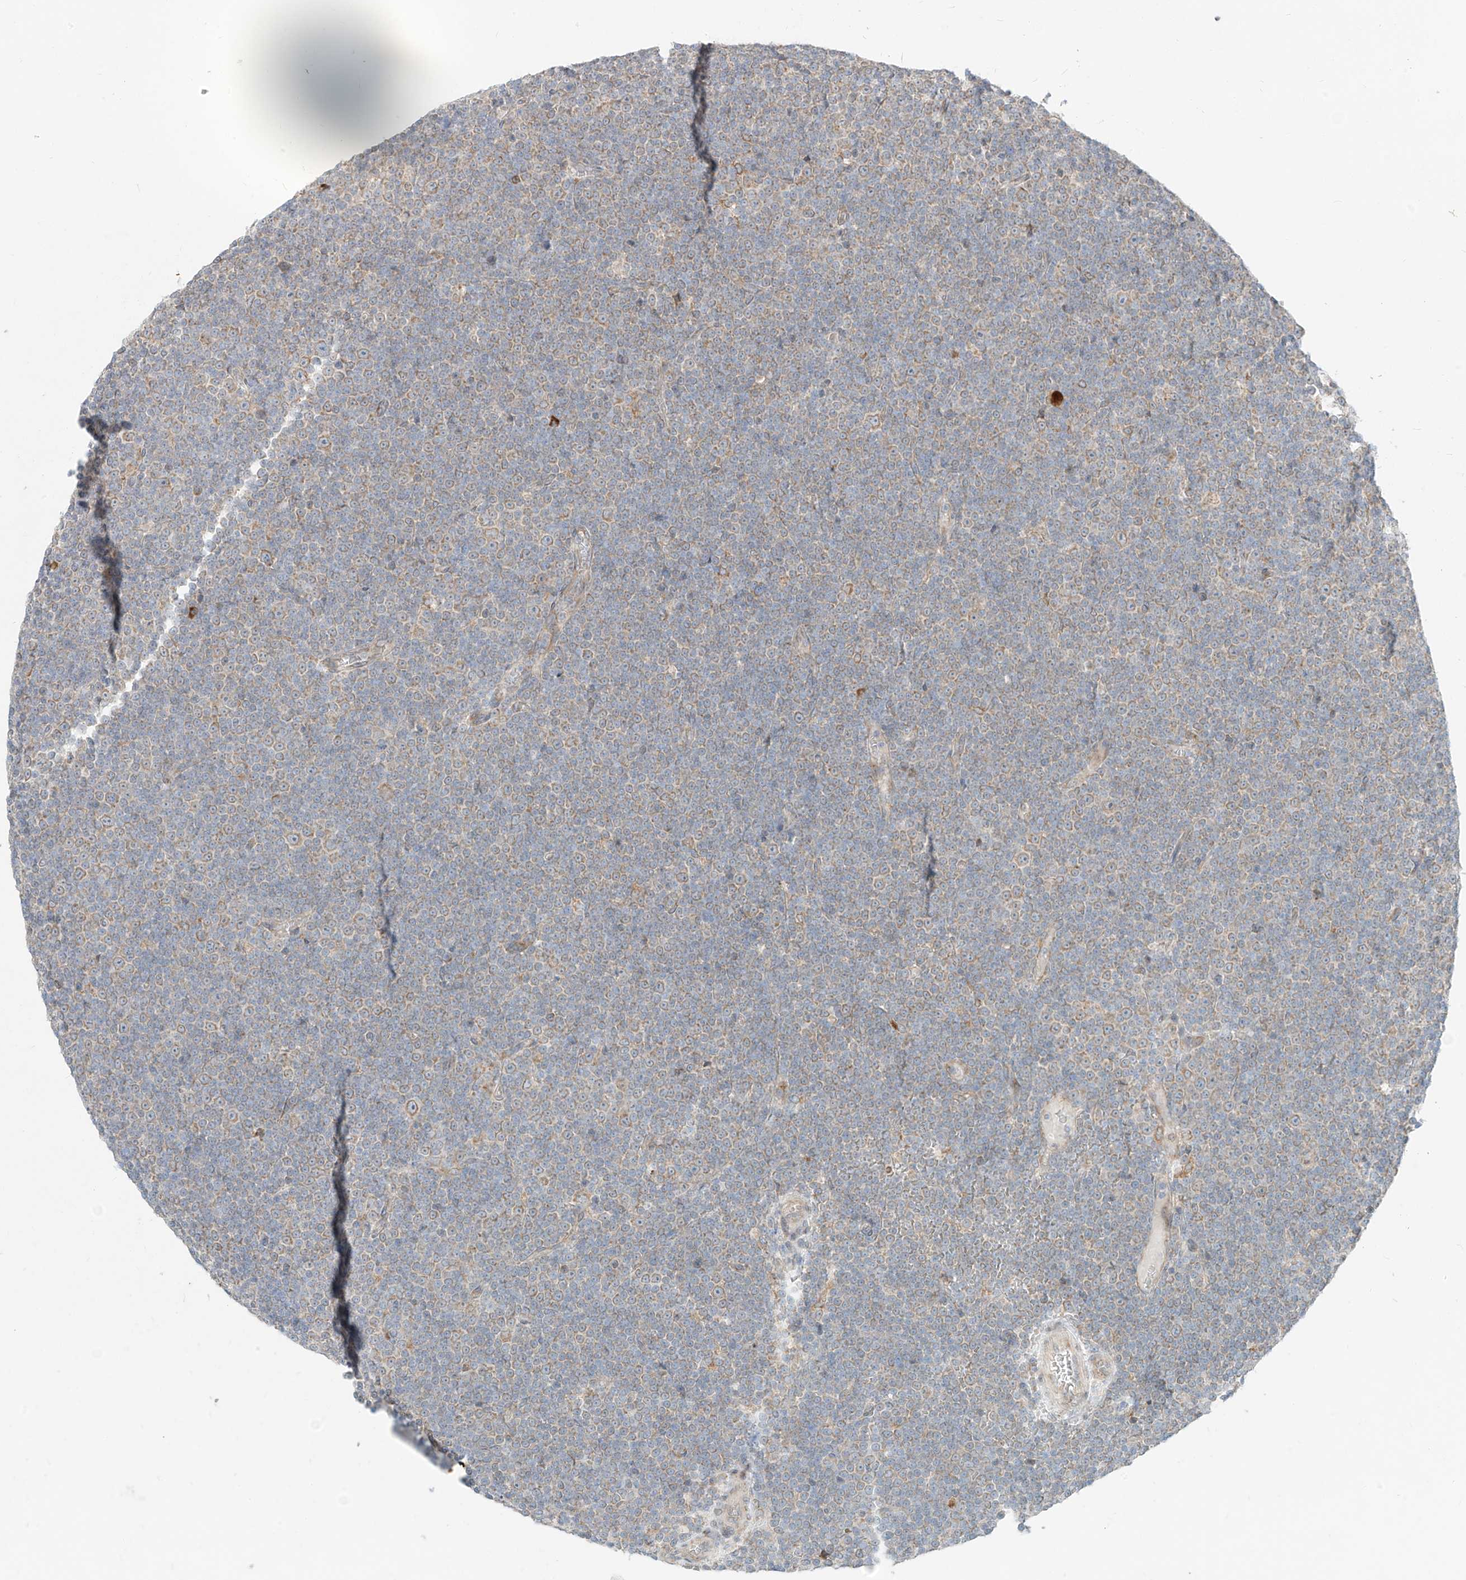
{"staining": {"intensity": "moderate", "quantity": "<25%", "location": "cytoplasmic/membranous"}, "tissue": "lymphoma", "cell_type": "Tumor cells", "image_type": "cancer", "snomed": [{"axis": "morphology", "description": "Malignant lymphoma, non-Hodgkin's type, Low grade"}, {"axis": "topography", "description": "Lymph node"}], "caption": "Immunohistochemical staining of human low-grade malignant lymphoma, non-Hodgkin's type demonstrates low levels of moderate cytoplasmic/membranous expression in about <25% of tumor cells. (Stains: DAB in brown, nuclei in blue, Microscopy: brightfield microscopy at high magnification).", "gene": "STT3A", "patient": {"sex": "female", "age": 67}}